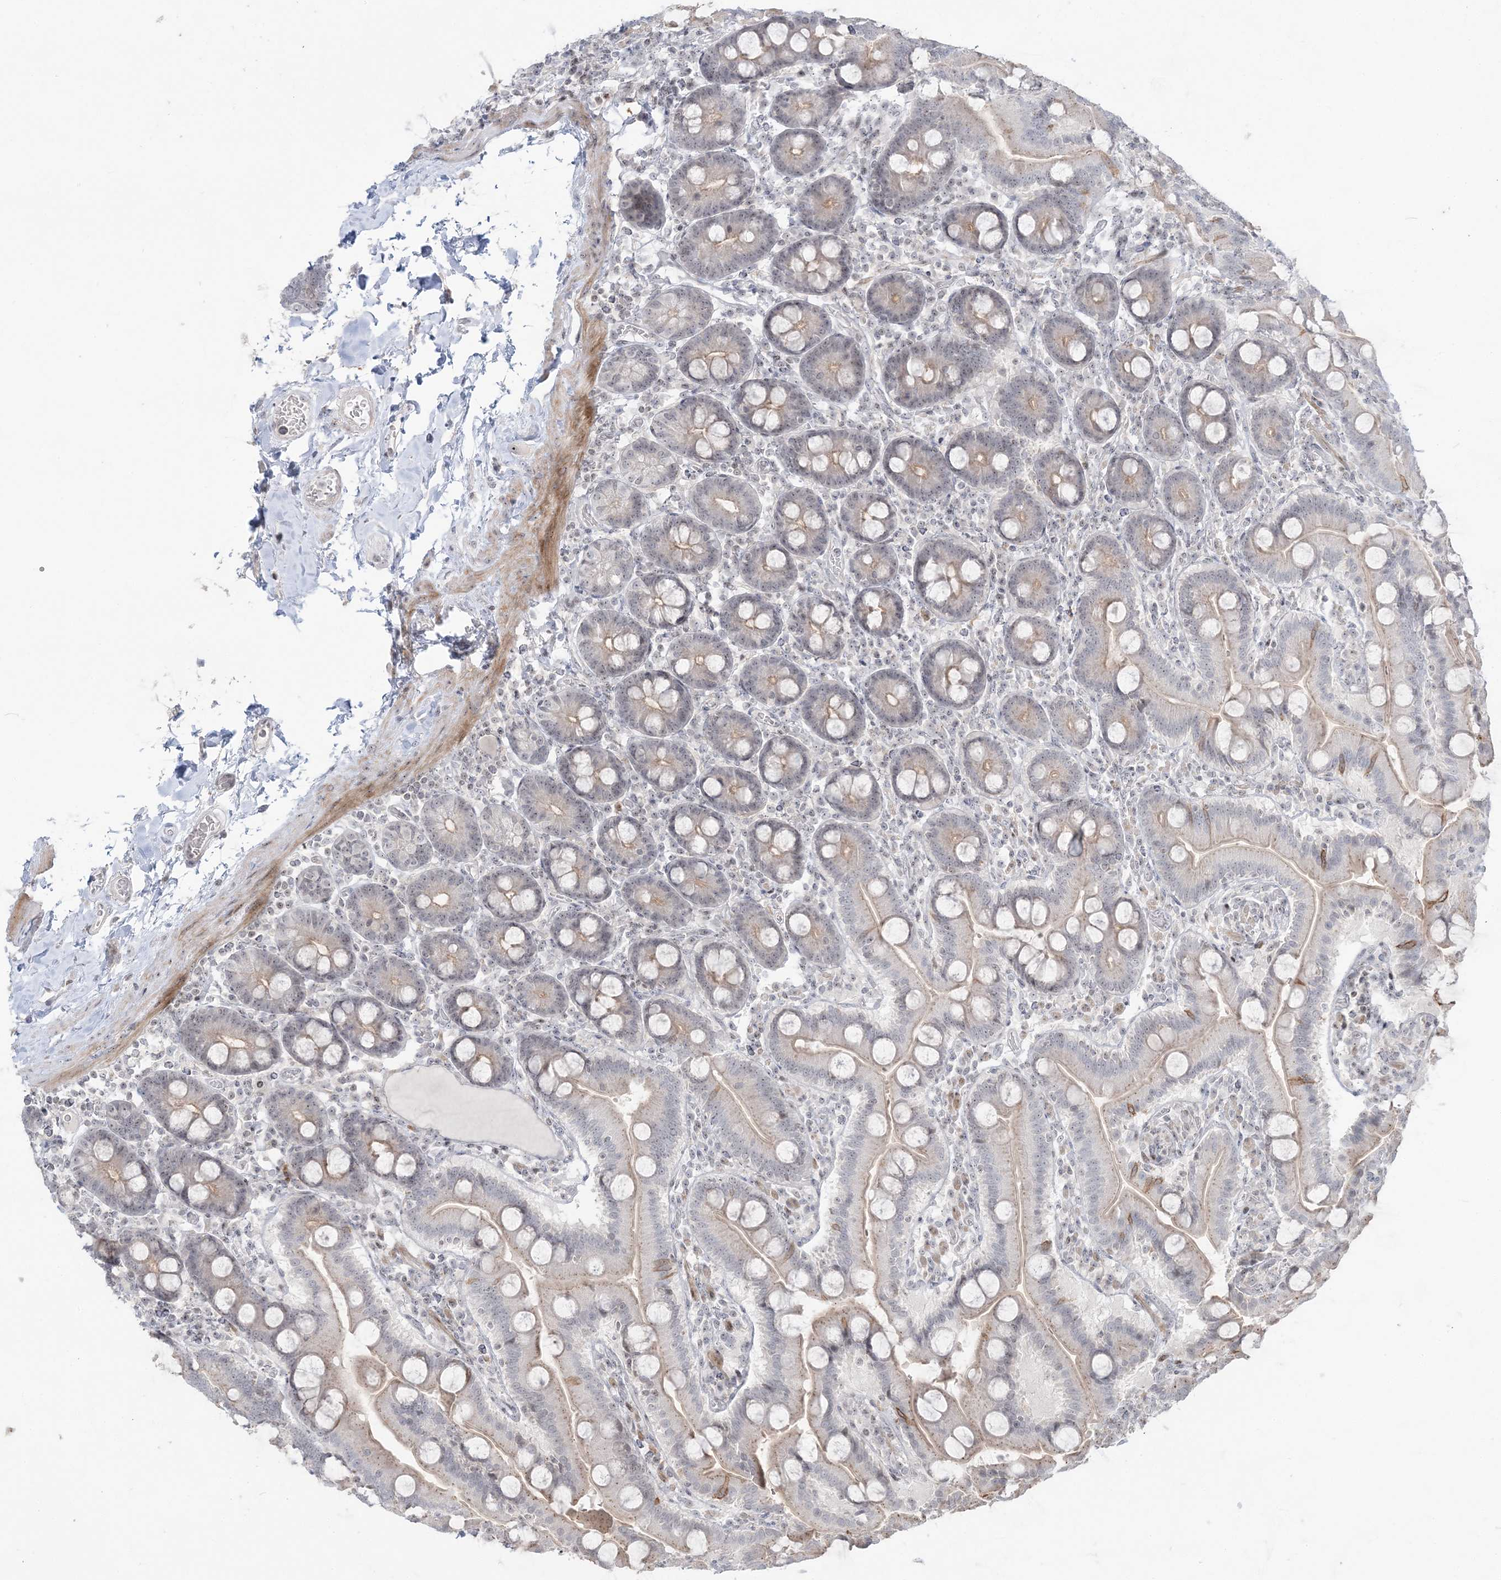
{"staining": {"intensity": "weak", "quantity": "25%-75%", "location": "cytoplasmic/membranous"}, "tissue": "duodenum", "cell_type": "Glandular cells", "image_type": "normal", "snomed": [{"axis": "morphology", "description": "Normal tissue, NOS"}, {"axis": "topography", "description": "Duodenum"}], "caption": "Immunohistochemical staining of benign duodenum displays low levels of weak cytoplasmic/membranous staining in approximately 25%-75% of glandular cells.", "gene": "SH3BP4", "patient": {"sex": "male", "age": 55}}